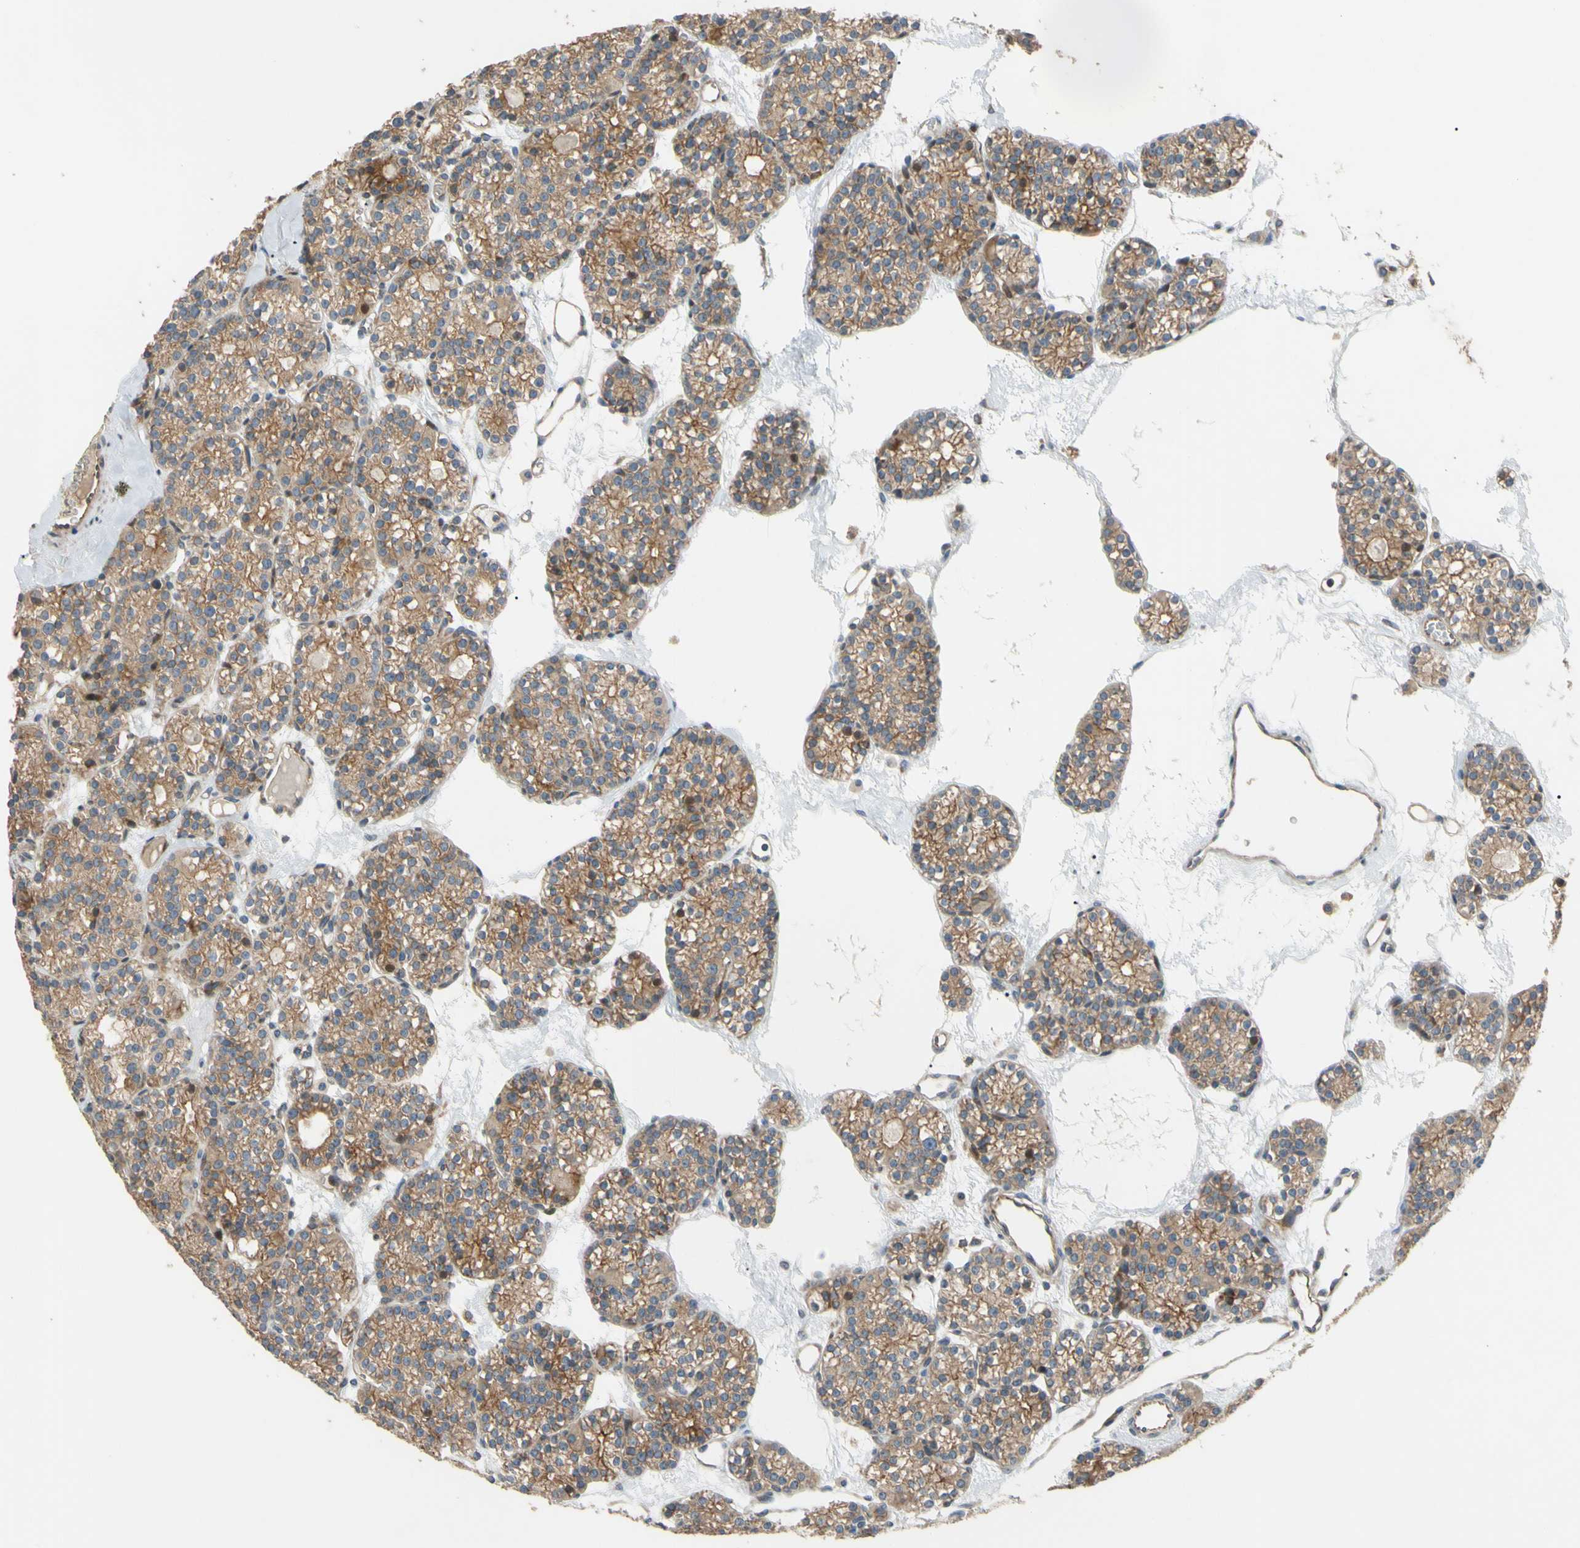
{"staining": {"intensity": "moderate", "quantity": ">75%", "location": "cytoplasmic/membranous"}, "tissue": "parathyroid gland", "cell_type": "Glandular cells", "image_type": "normal", "snomed": [{"axis": "morphology", "description": "Normal tissue, NOS"}, {"axis": "topography", "description": "Parathyroid gland"}], "caption": "Parathyroid gland stained for a protein (brown) exhibits moderate cytoplasmic/membranous positive staining in about >75% of glandular cells.", "gene": "SPTLC1", "patient": {"sex": "female", "age": 64}}